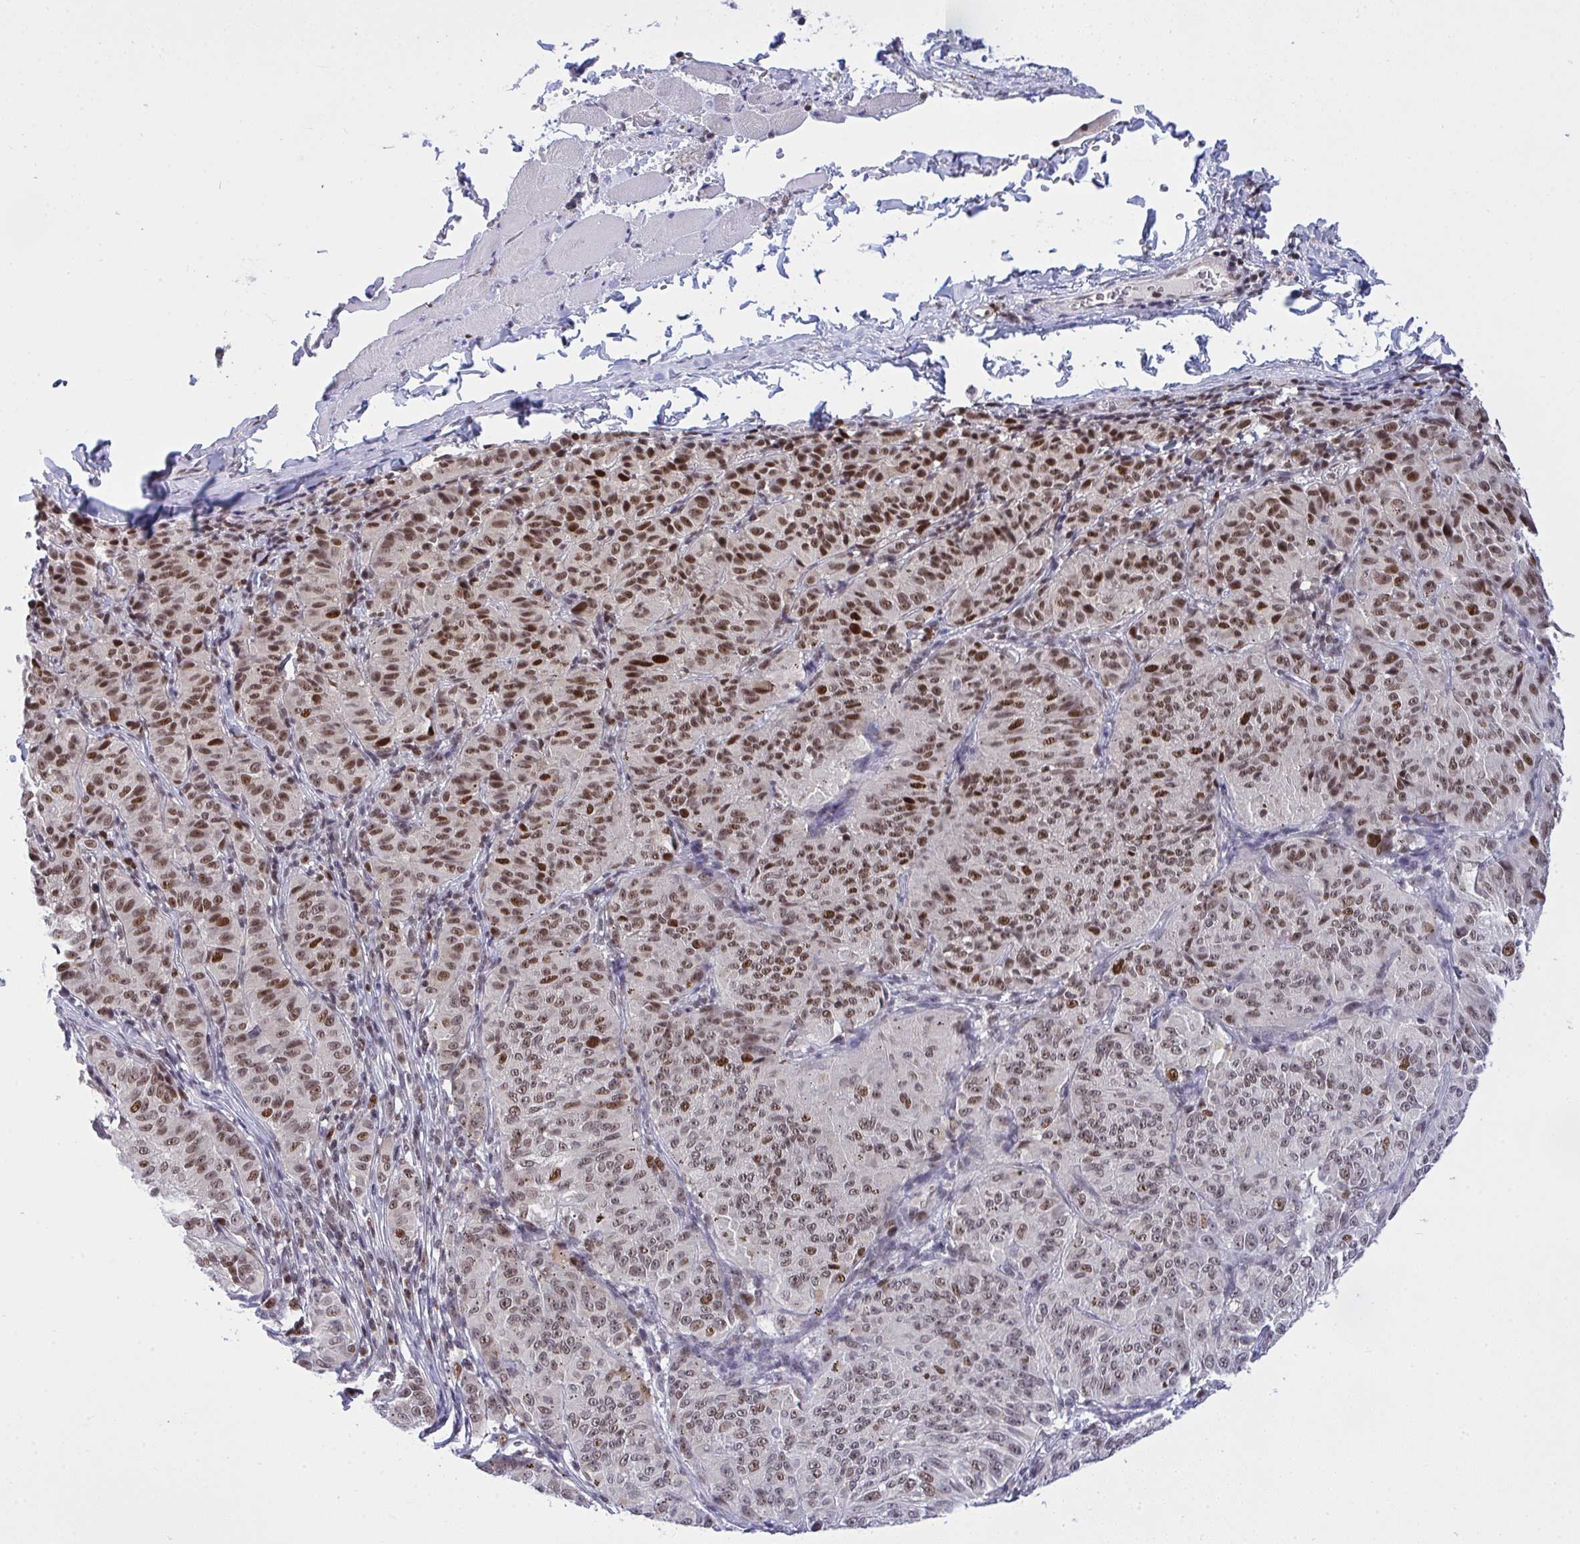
{"staining": {"intensity": "moderate", "quantity": "25%-75%", "location": "nuclear"}, "tissue": "melanoma", "cell_type": "Tumor cells", "image_type": "cancer", "snomed": [{"axis": "morphology", "description": "Malignant melanoma, NOS"}, {"axis": "topography", "description": "Skin"}], "caption": "Approximately 25%-75% of tumor cells in human melanoma reveal moderate nuclear protein expression as visualized by brown immunohistochemical staining.", "gene": "RFC4", "patient": {"sex": "female", "age": 72}}